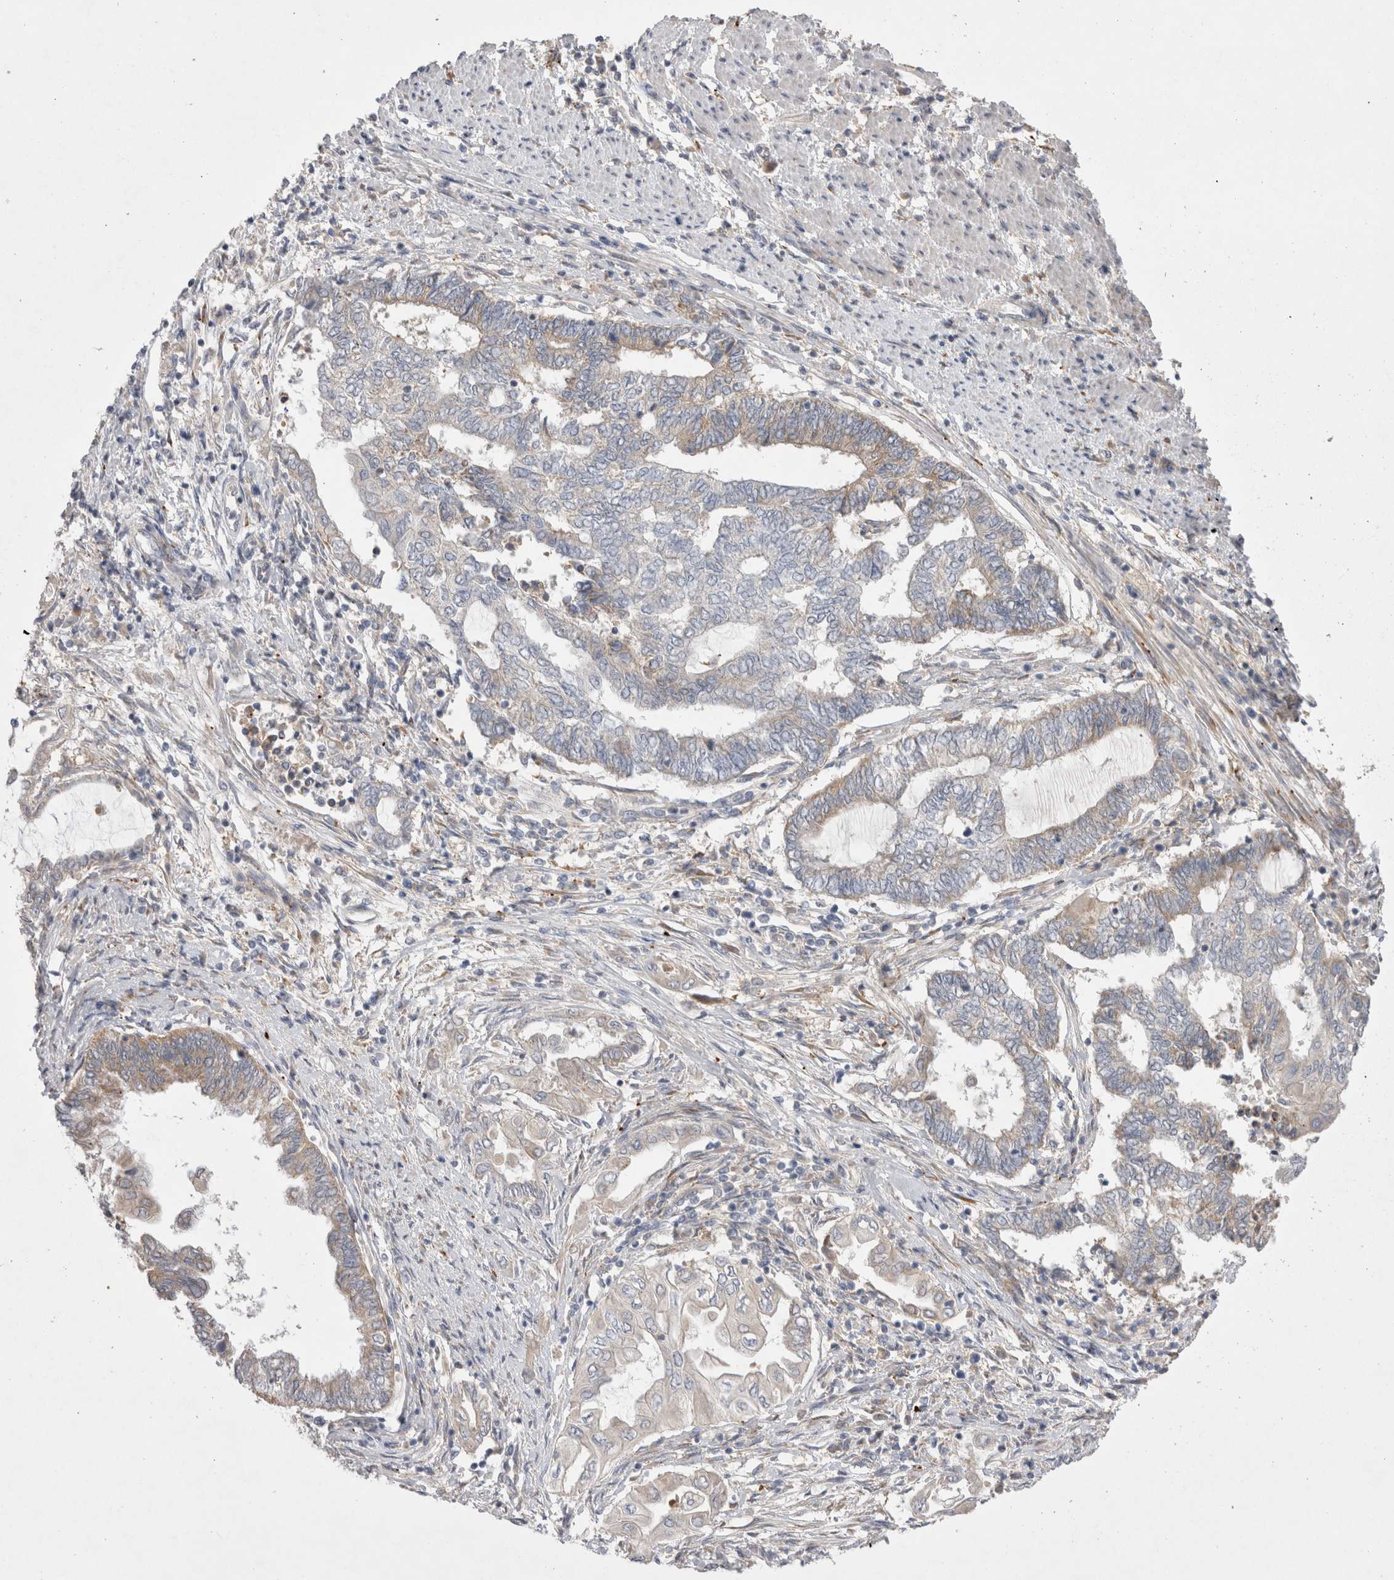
{"staining": {"intensity": "weak", "quantity": "<25%", "location": "cytoplasmic/membranous"}, "tissue": "endometrial cancer", "cell_type": "Tumor cells", "image_type": "cancer", "snomed": [{"axis": "morphology", "description": "Adenocarcinoma, NOS"}, {"axis": "topography", "description": "Uterus"}, {"axis": "topography", "description": "Endometrium"}], "caption": "A micrograph of human adenocarcinoma (endometrial) is negative for staining in tumor cells.", "gene": "TBC1D16", "patient": {"sex": "female", "age": 70}}